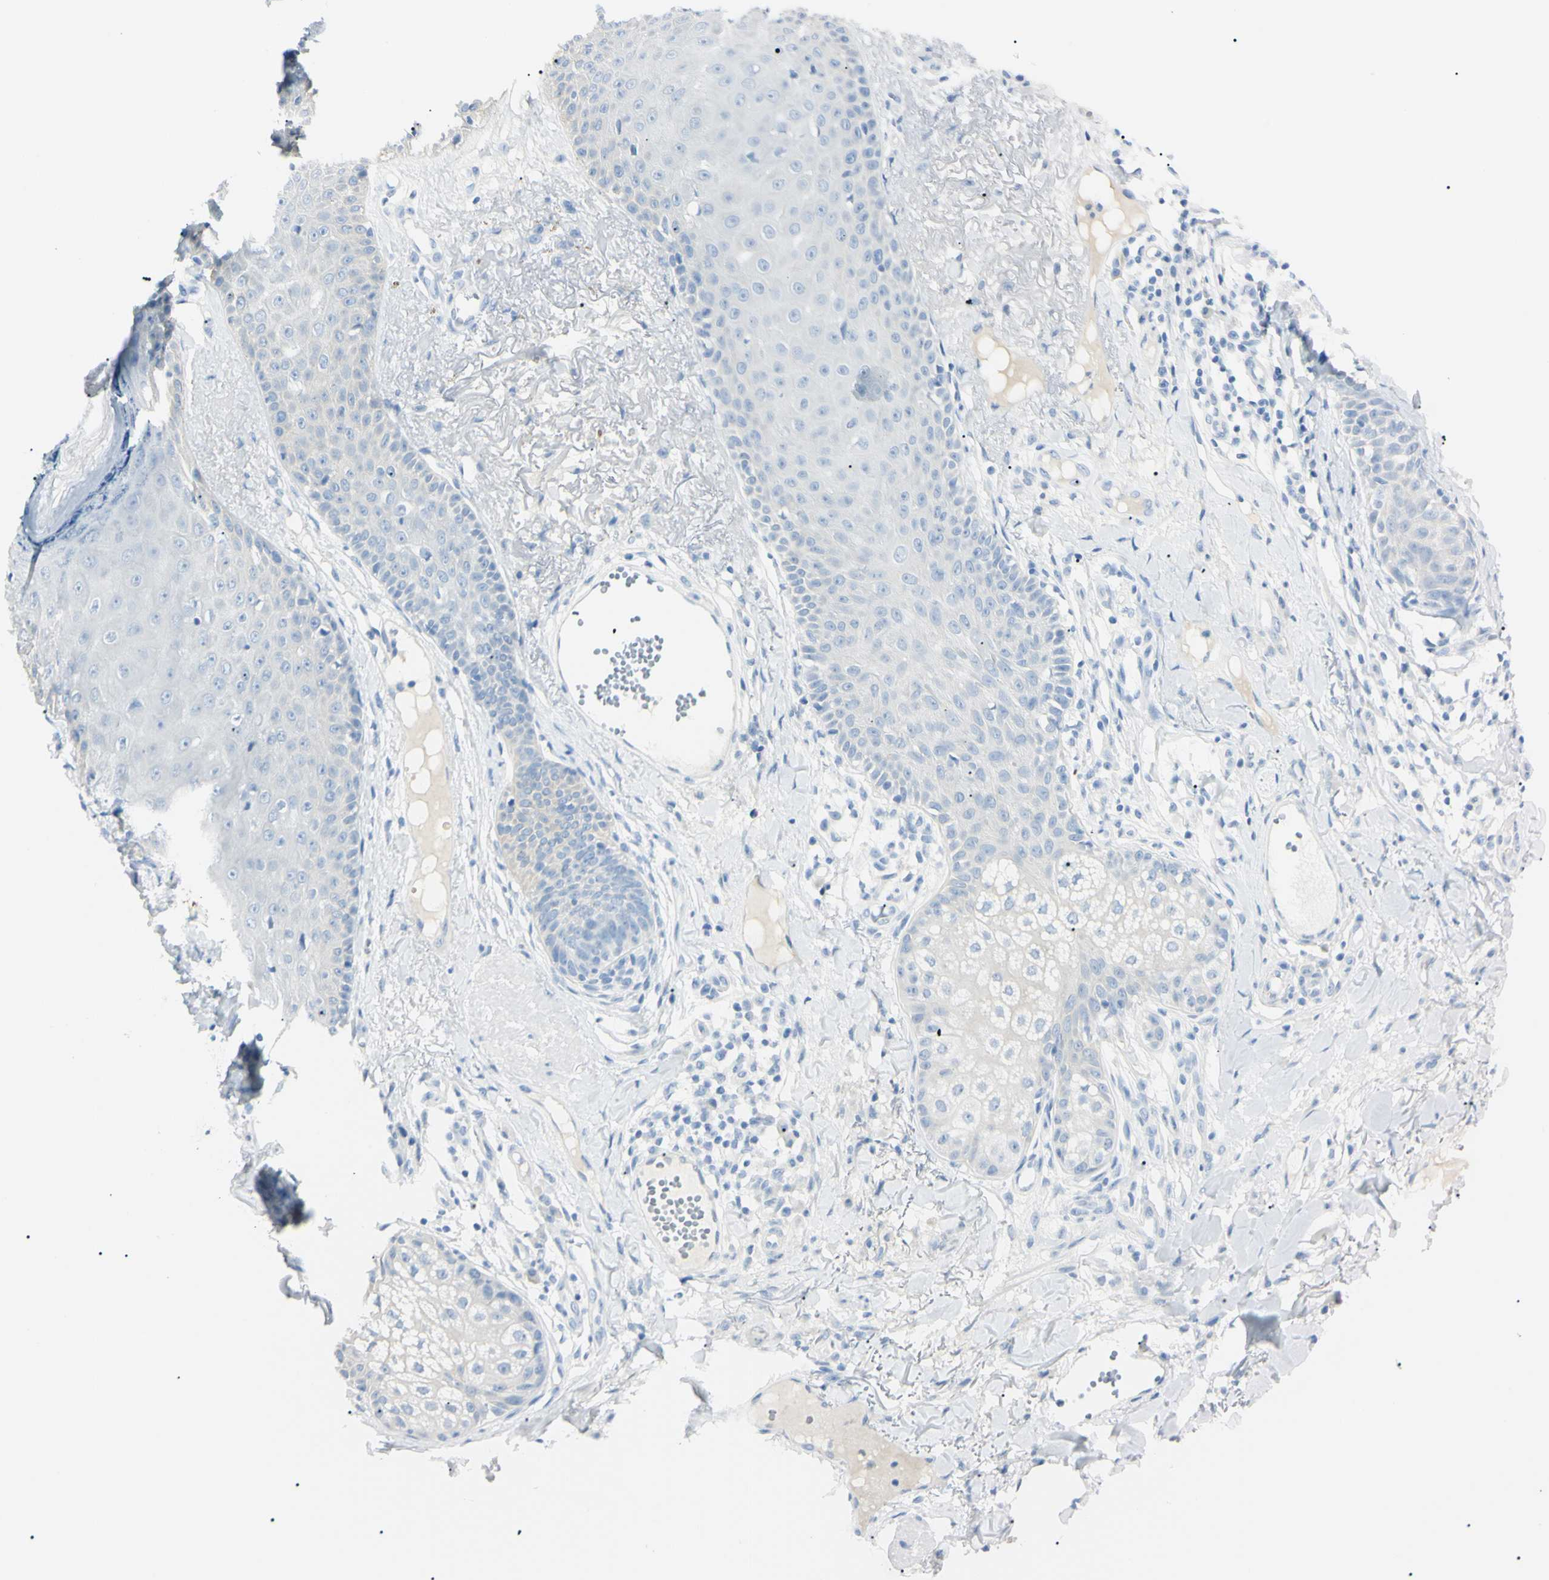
{"staining": {"intensity": "negative", "quantity": "none", "location": "none"}, "tissue": "skin cancer", "cell_type": "Tumor cells", "image_type": "cancer", "snomed": [{"axis": "morphology", "description": "Normal tissue, NOS"}, {"axis": "morphology", "description": "Basal cell carcinoma"}, {"axis": "topography", "description": "Skin"}], "caption": "Immunohistochemical staining of human skin cancer (basal cell carcinoma) displays no significant expression in tumor cells.", "gene": "FOLH1", "patient": {"sex": "male", "age": 52}}